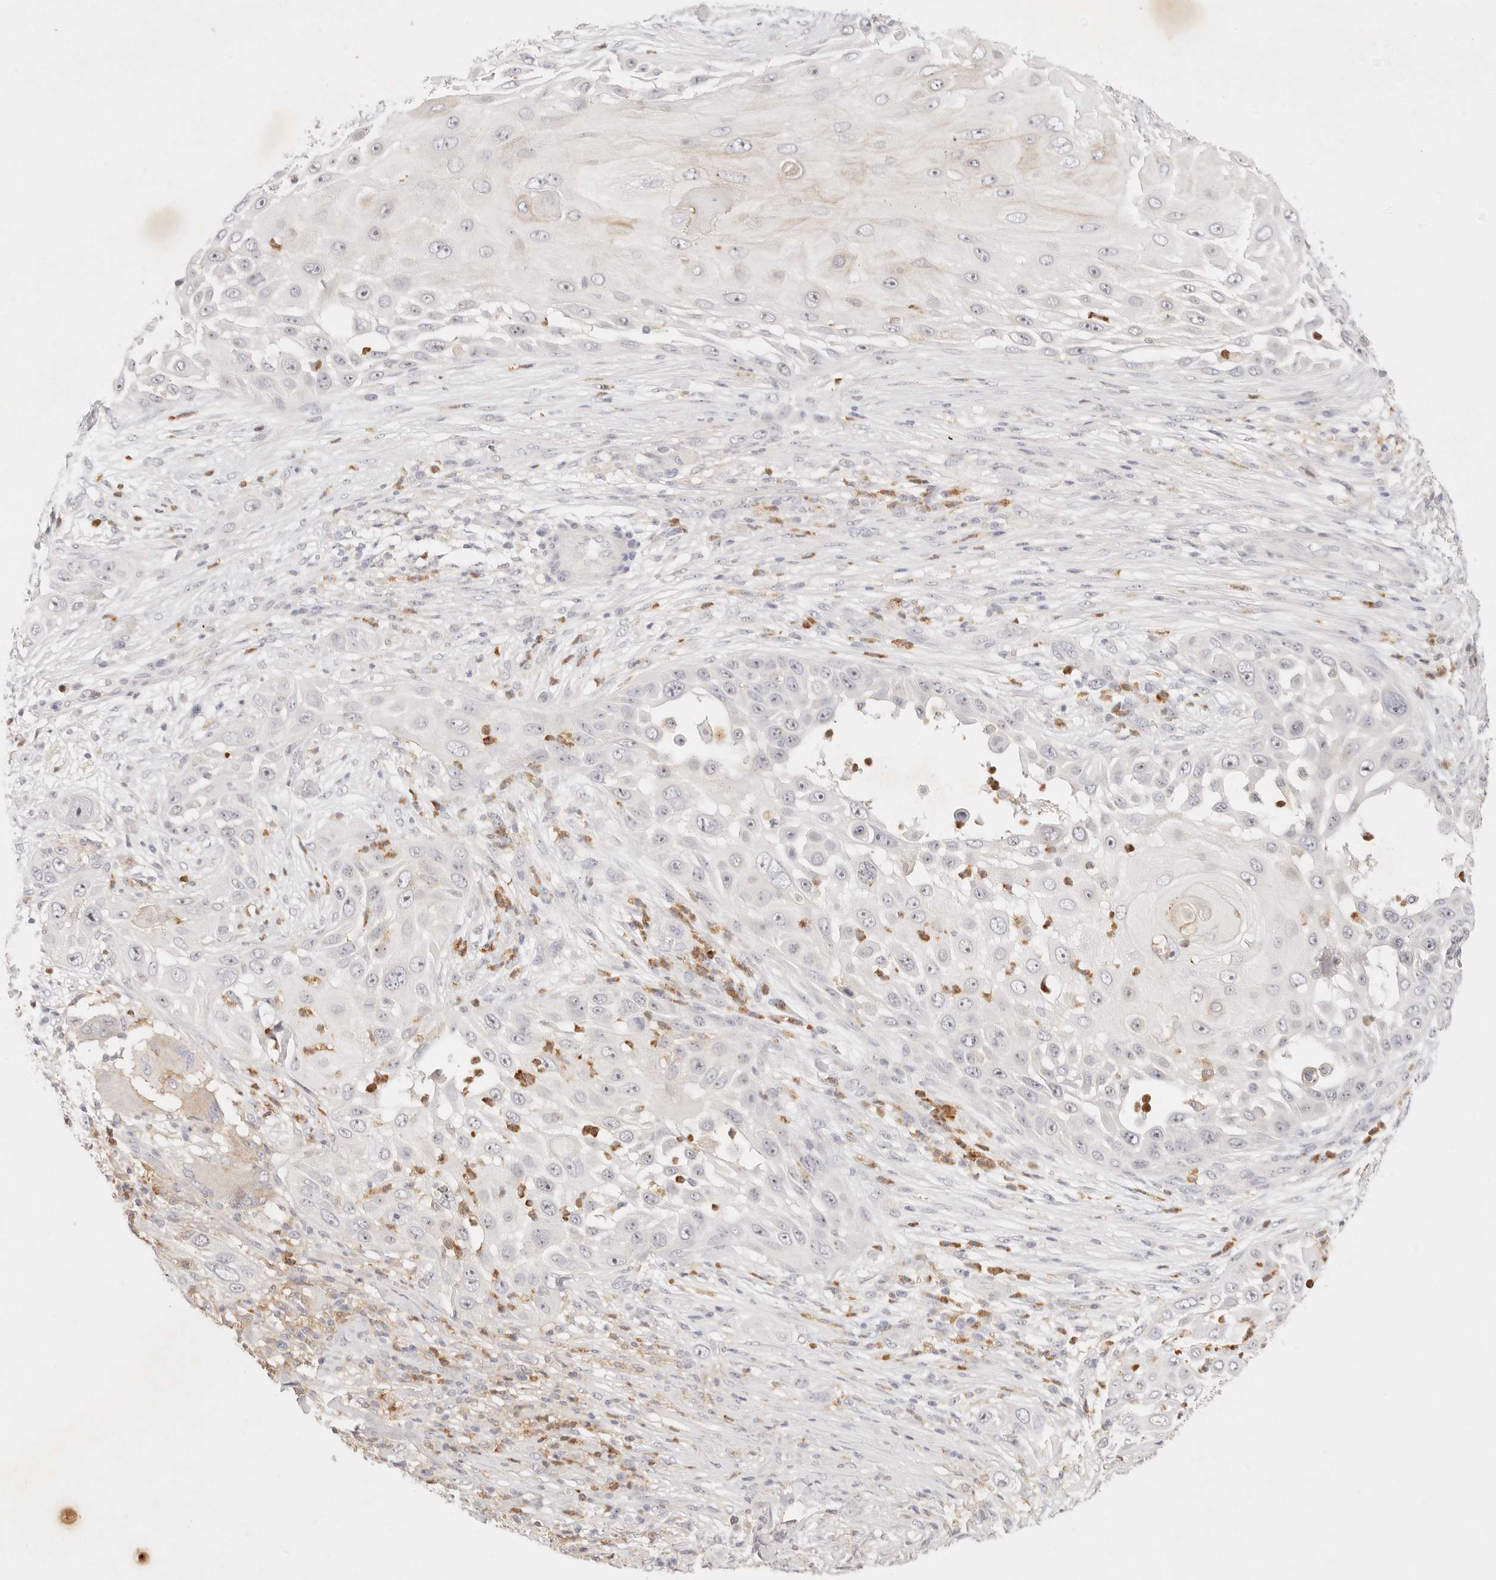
{"staining": {"intensity": "negative", "quantity": "none", "location": "none"}, "tissue": "skin cancer", "cell_type": "Tumor cells", "image_type": "cancer", "snomed": [{"axis": "morphology", "description": "Squamous cell carcinoma, NOS"}, {"axis": "topography", "description": "Skin"}], "caption": "This is a micrograph of IHC staining of skin cancer, which shows no expression in tumor cells. (DAB IHC with hematoxylin counter stain).", "gene": "GPR84", "patient": {"sex": "female", "age": 44}}